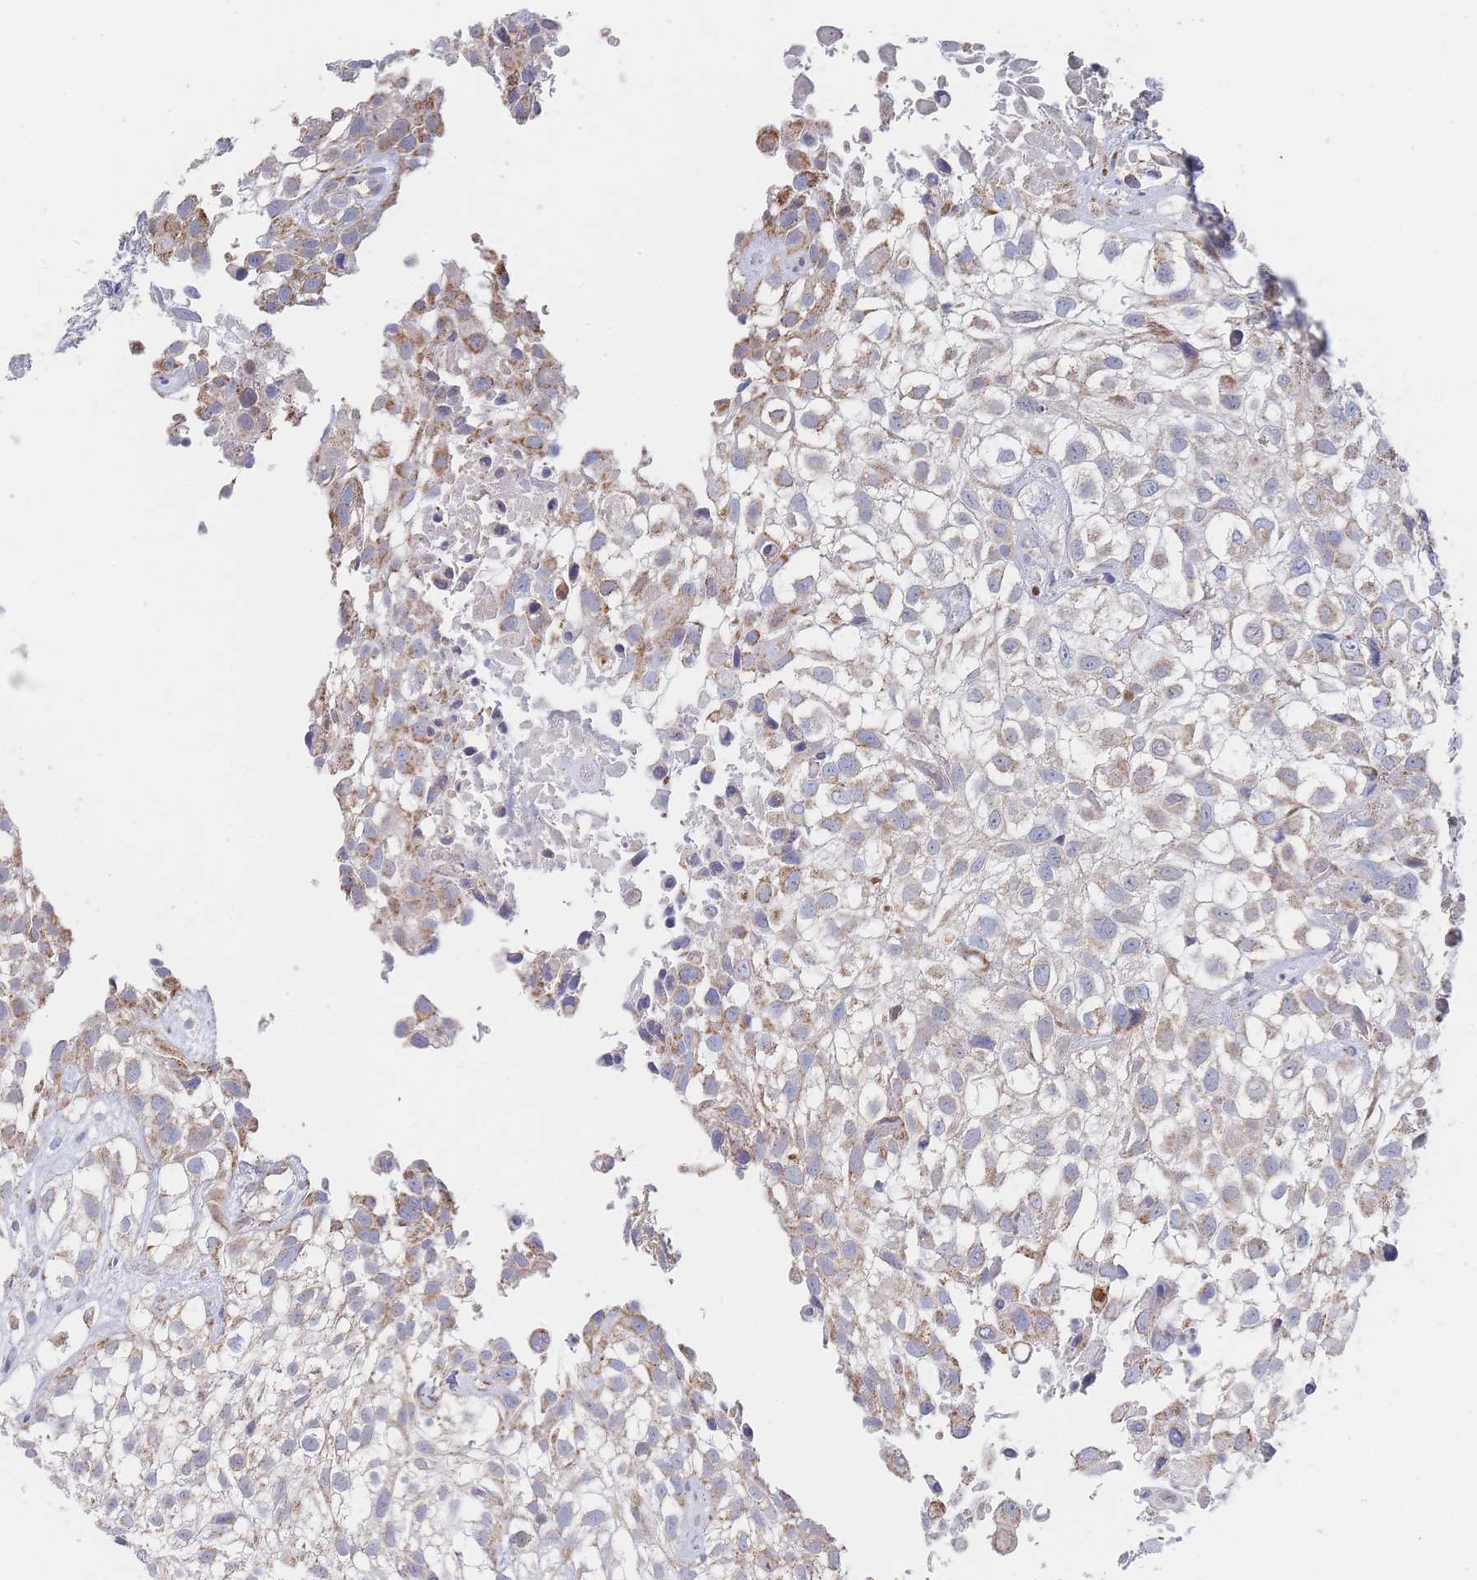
{"staining": {"intensity": "moderate", "quantity": "25%-75%", "location": "cytoplasmic/membranous"}, "tissue": "urothelial cancer", "cell_type": "Tumor cells", "image_type": "cancer", "snomed": [{"axis": "morphology", "description": "Urothelial carcinoma, High grade"}, {"axis": "topography", "description": "Urinary bladder"}], "caption": "Tumor cells show medium levels of moderate cytoplasmic/membranous expression in approximately 25%-75% of cells in urothelial cancer.", "gene": "IKZF4", "patient": {"sex": "male", "age": 56}}